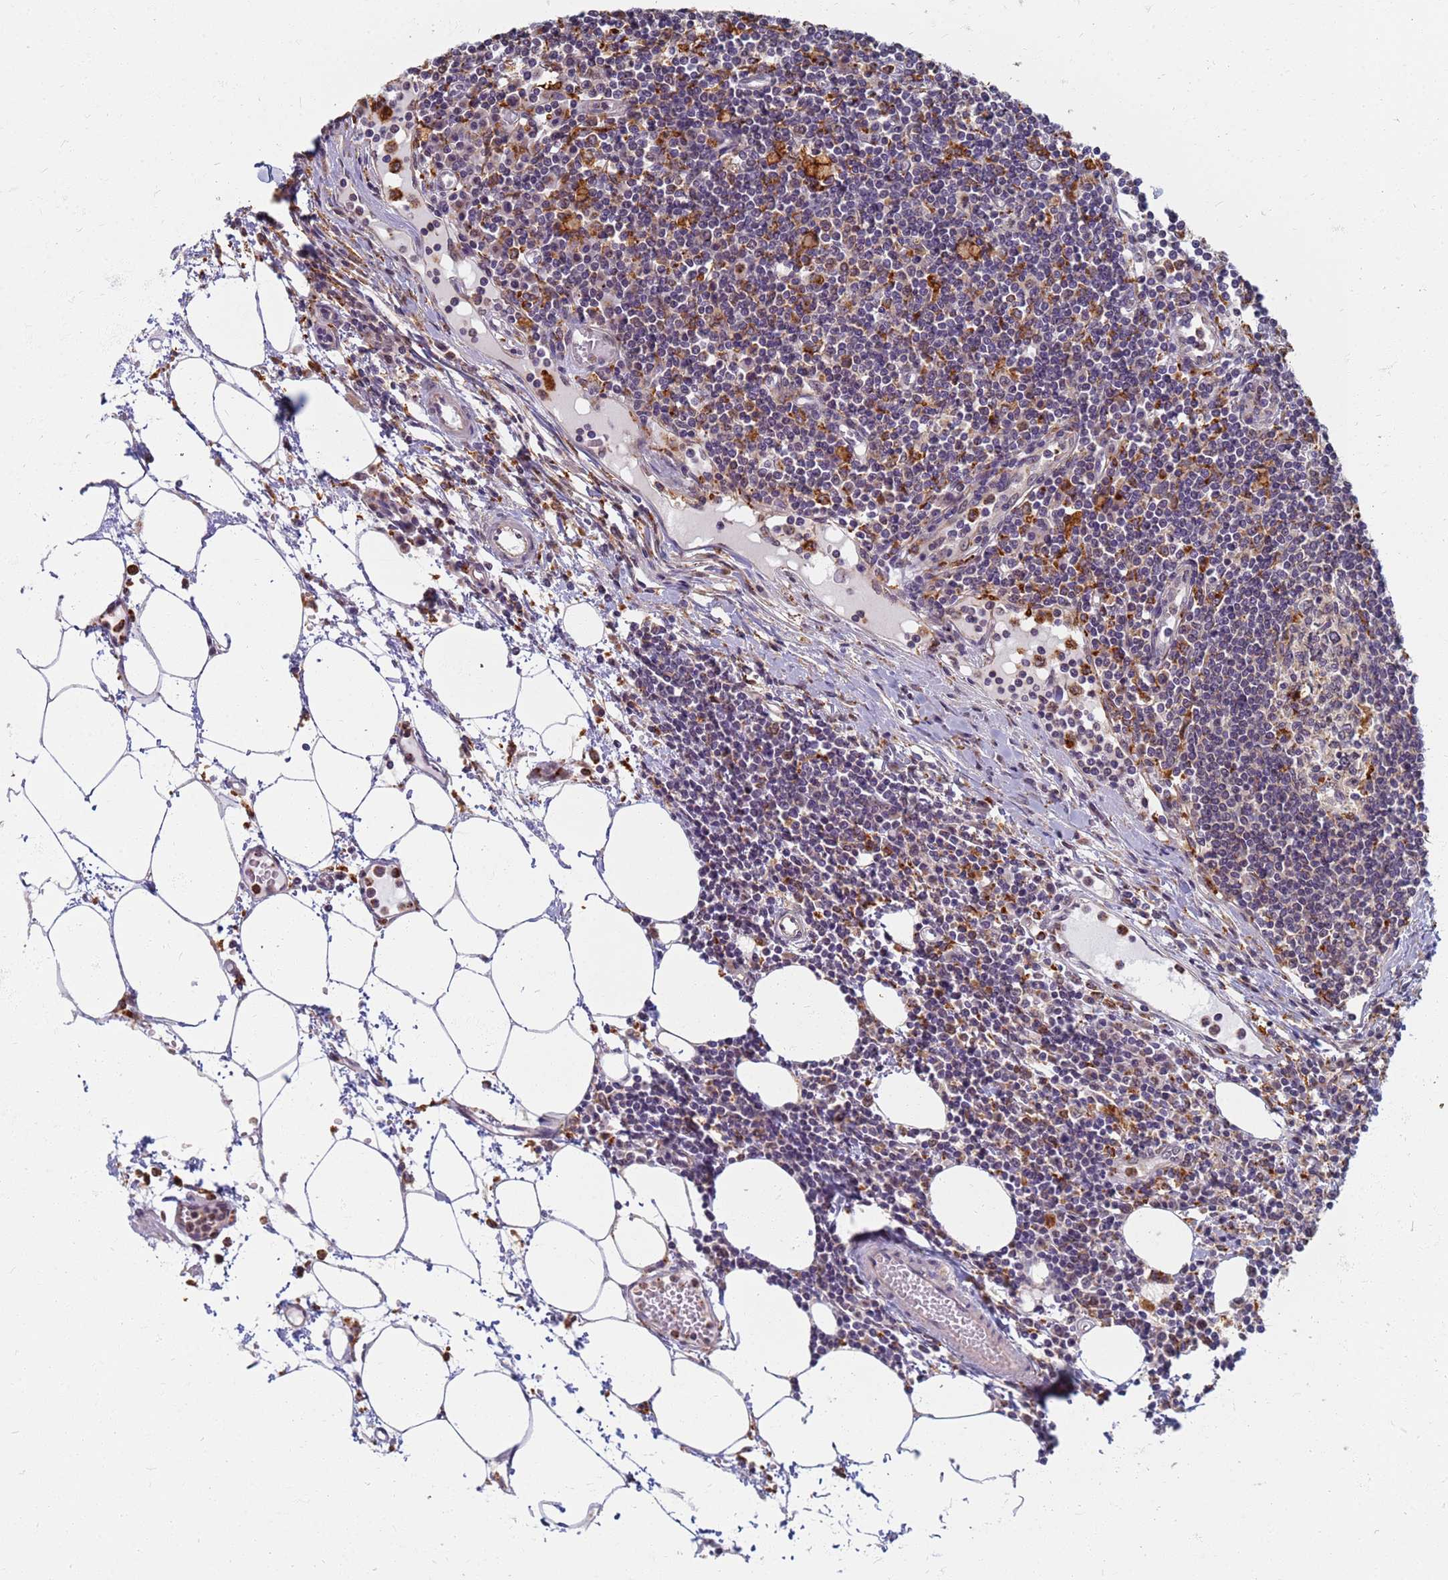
{"staining": {"intensity": "strong", "quantity": "<25%", "location": "cytoplasmic/membranous"}, "tissue": "lymph node", "cell_type": "Germinal center cells", "image_type": "normal", "snomed": [{"axis": "morphology", "description": "Adenocarcinoma, NOS"}, {"axis": "topography", "description": "Lymph node"}], "caption": "Lymph node stained with a brown dye demonstrates strong cytoplasmic/membranous positive expression in about <25% of germinal center cells.", "gene": "ATP6V1E1", "patient": {"sex": "female", "age": 62}}